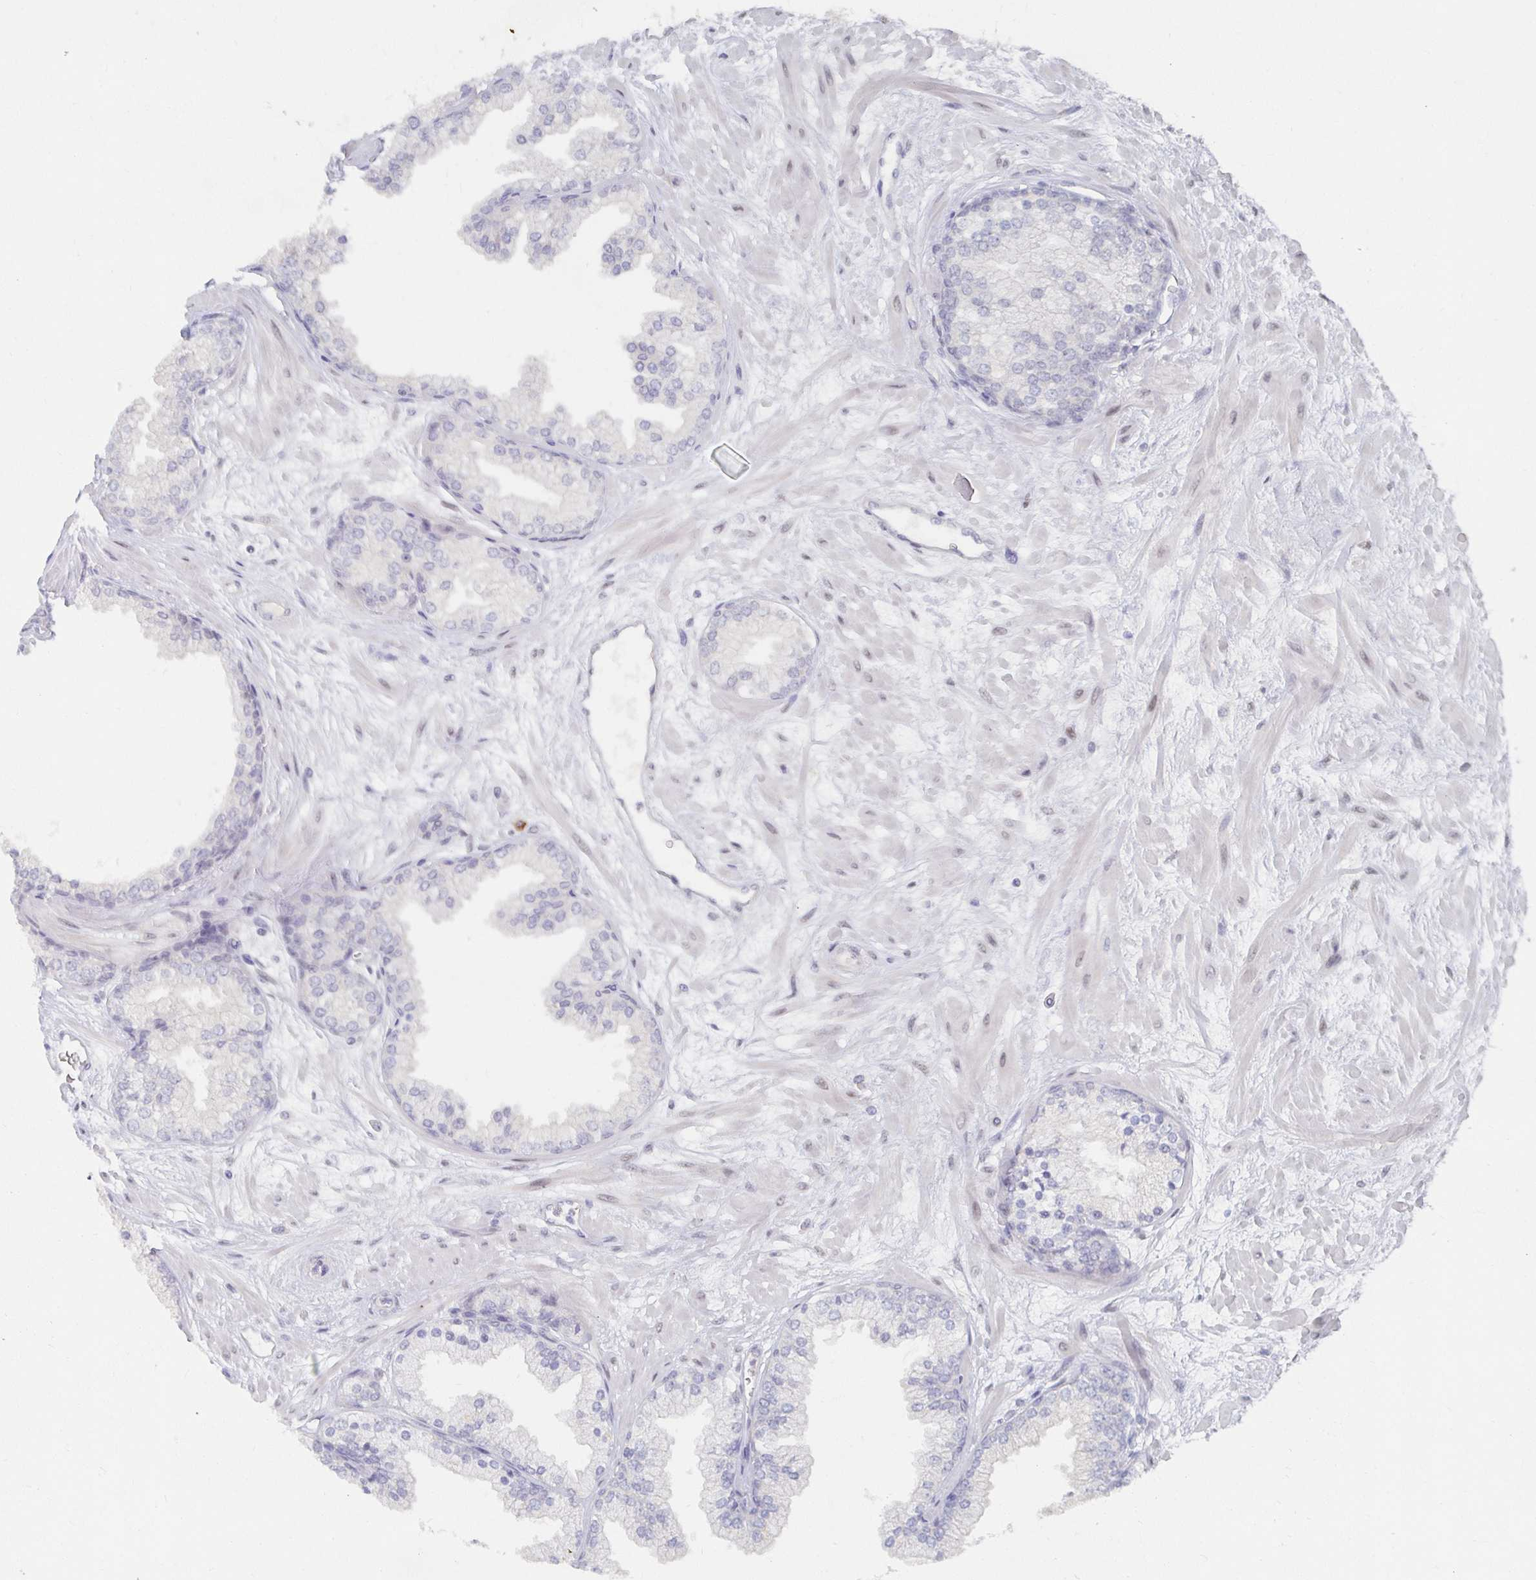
{"staining": {"intensity": "negative", "quantity": "none", "location": "none"}, "tissue": "prostate", "cell_type": "Glandular cells", "image_type": "normal", "snomed": [{"axis": "morphology", "description": "Normal tissue, NOS"}, {"axis": "topography", "description": "Prostate"}, {"axis": "topography", "description": "Peripheral nerve tissue"}], "caption": "The immunohistochemistry micrograph has no significant staining in glandular cells of prostate.", "gene": "MEIS1", "patient": {"sex": "male", "age": 61}}